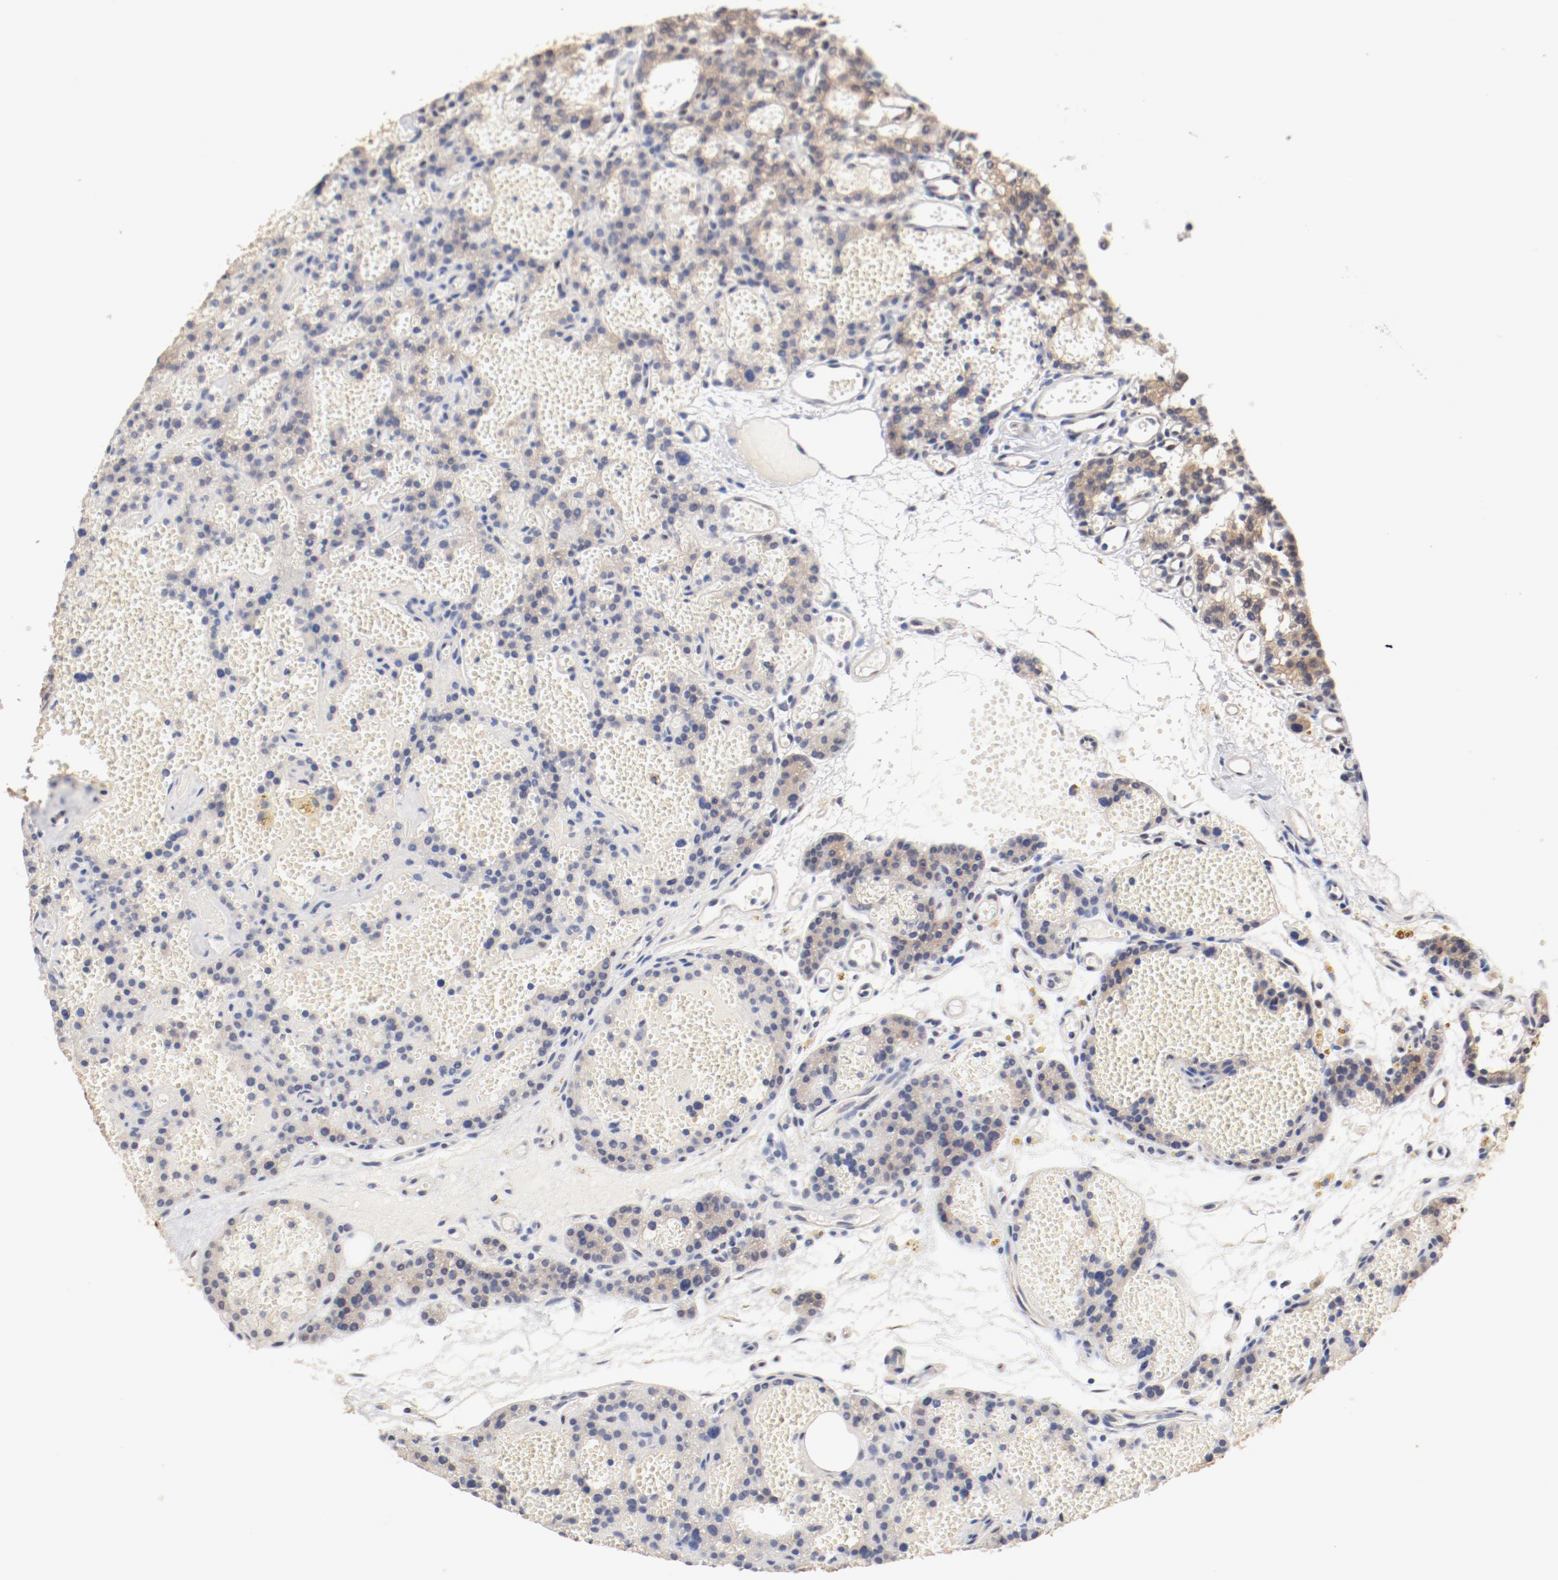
{"staining": {"intensity": "weak", "quantity": ">75%", "location": "cytoplasmic/membranous"}, "tissue": "parathyroid gland", "cell_type": "Glandular cells", "image_type": "normal", "snomed": [{"axis": "morphology", "description": "Normal tissue, NOS"}, {"axis": "topography", "description": "Parathyroid gland"}], "caption": "Immunohistochemistry histopathology image of benign human parathyroid gland stained for a protein (brown), which displays low levels of weak cytoplasmic/membranous positivity in about >75% of glandular cells.", "gene": "UBE2J1", "patient": {"sex": "male", "age": 25}}